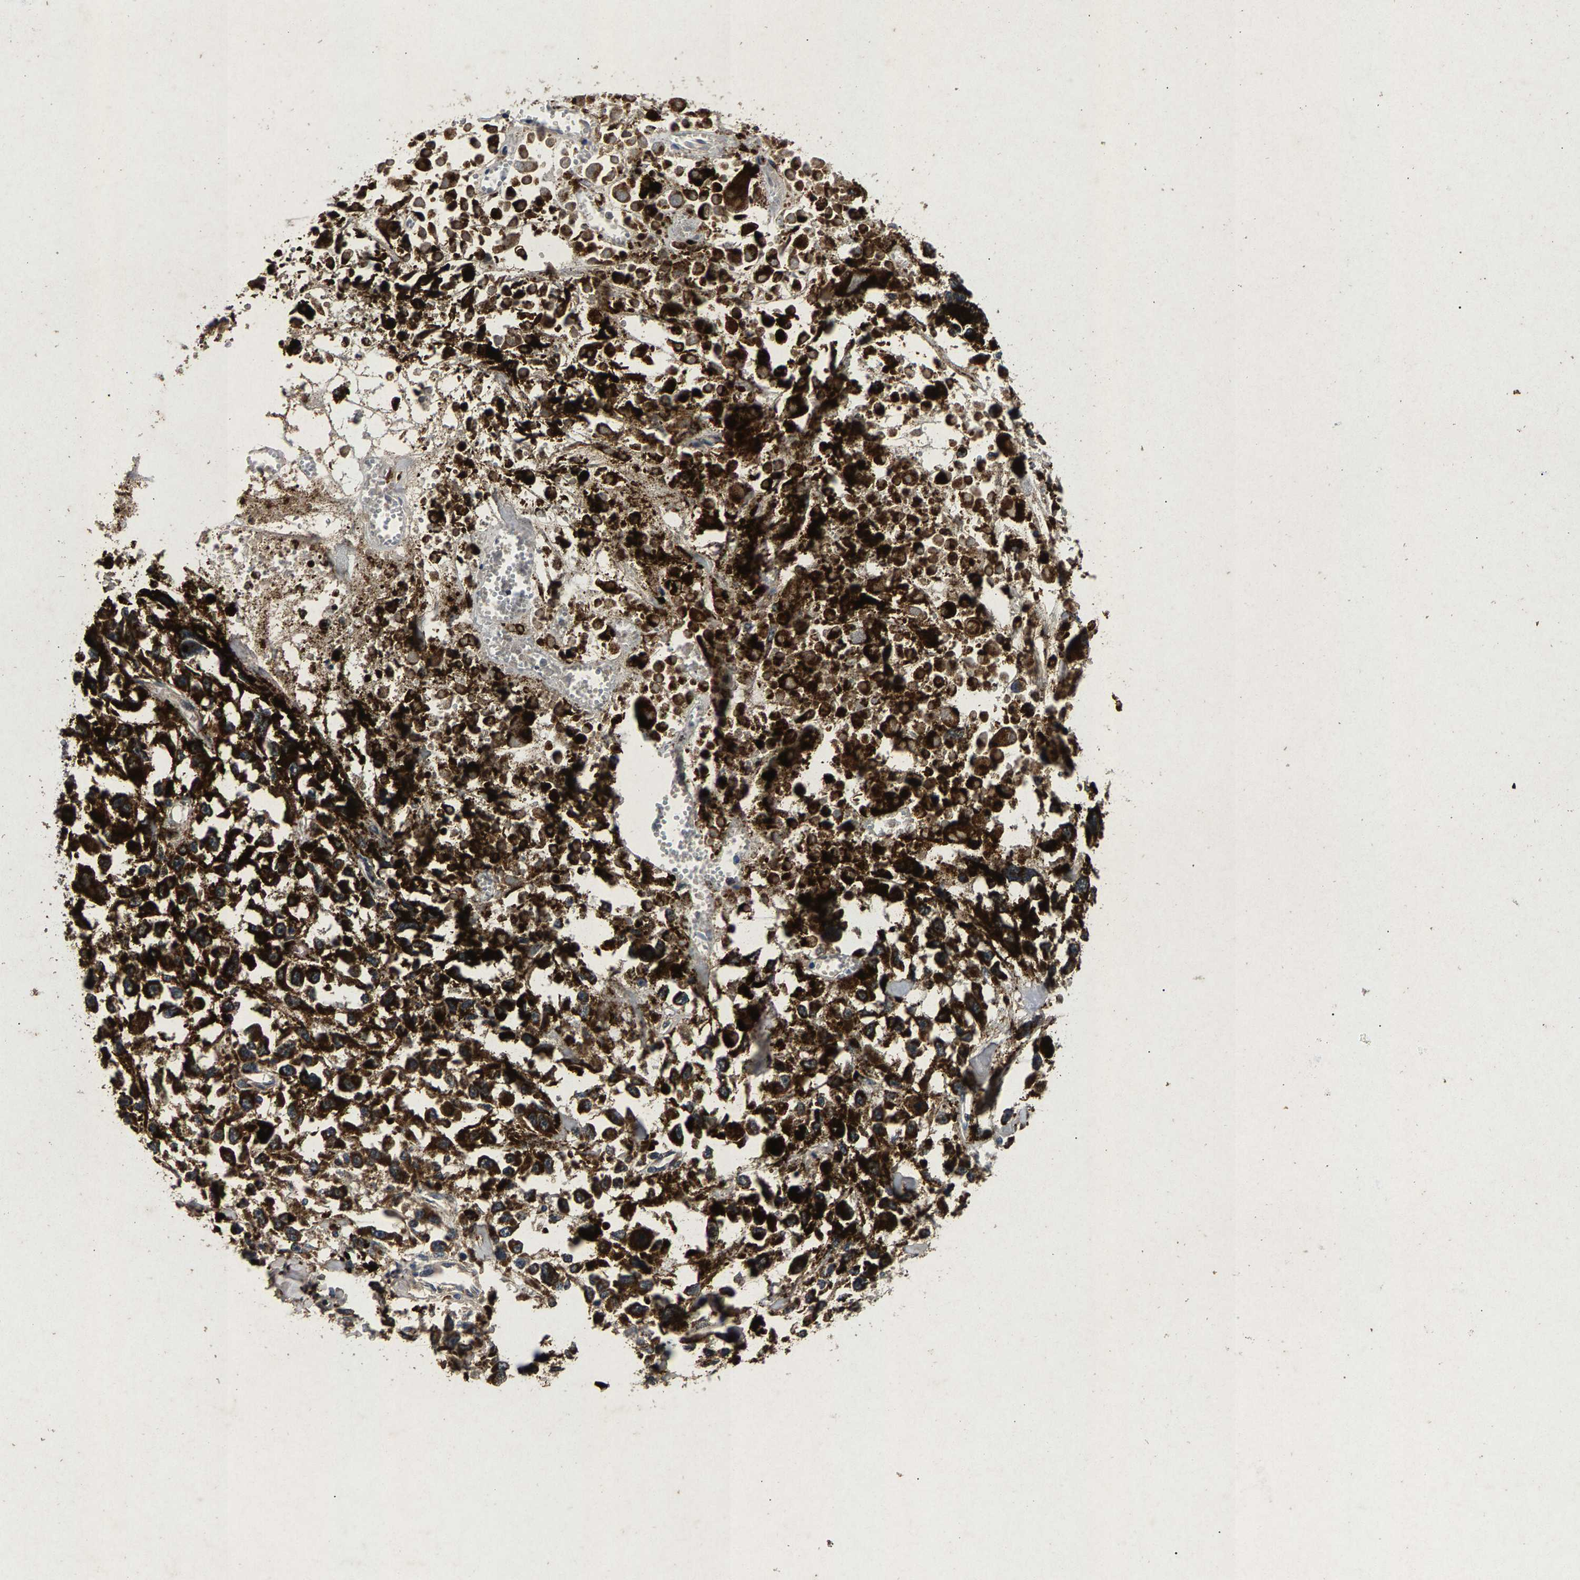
{"staining": {"intensity": "strong", "quantity": ">75%", "location": "cytoplasmic/membranous"}, "tissue": "melanoma", "cell_type": "Tumor cells", "image_type": "cancer", "snomed": [{"axis": "morphology", "description": "Malignant melanoma, Metastatic site"}, {"axis": "topography", "description": "Lymph node"}], "caption": "Human malignant melanoma (metastatic site) stained for a protein (brown) reveals strong cytoplasmic/membranous positive positivity in approximately >75% of tumor cells.", "gene": "PPP1CC", "patient": {"sex": "male", "age": 59}}